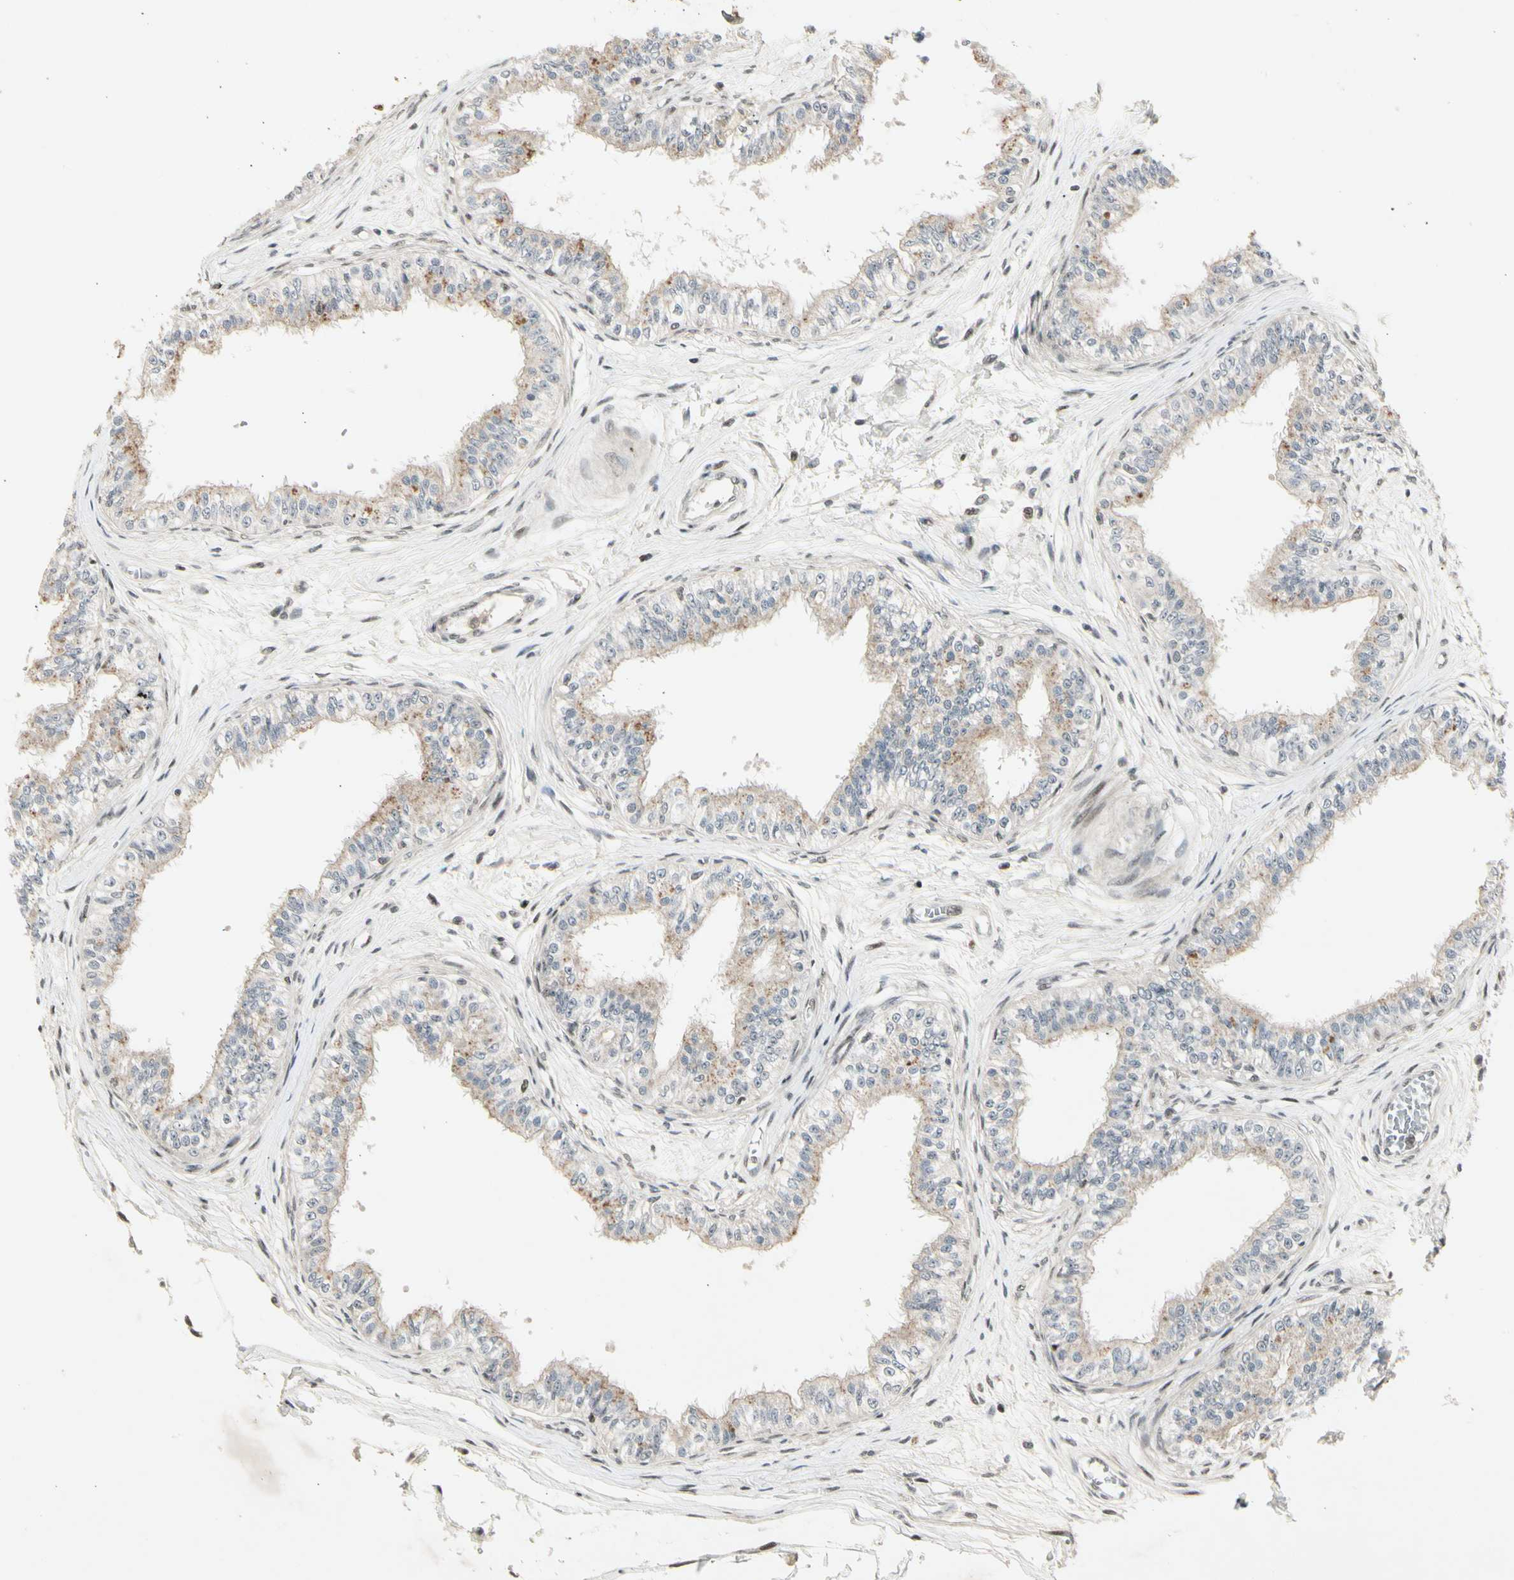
{"staining": {"intensity": "moderate", "quantity": "25%-75%", "location": "cytoplasmic/membranous,nuclear"}, "tissue": "epididymis", "cell_type": "Glandular cells", "image_type": "normal", "snomed": [{"axis": "morphology", "description": "Normal tissue, NOS"}, {"axis": "morphology", "description": "Adenocarcinoma, metastatic, NOS"}, {"axis": "topography", "description": "Testis"}, {"axis": "topography", "description": "Epididymis"}], "caption": "This photomicrograph demonstrates unremarkable epididymis stained with immunohistochemistry to label a protein in brown. The cytoplasmic/membranous,nuclear of glandular cells show moderate positivity for the protein. Nuclei are counter-stained blue.", "gene": "FOXJ2", "patient": {"sex": "male", "age": 26}}